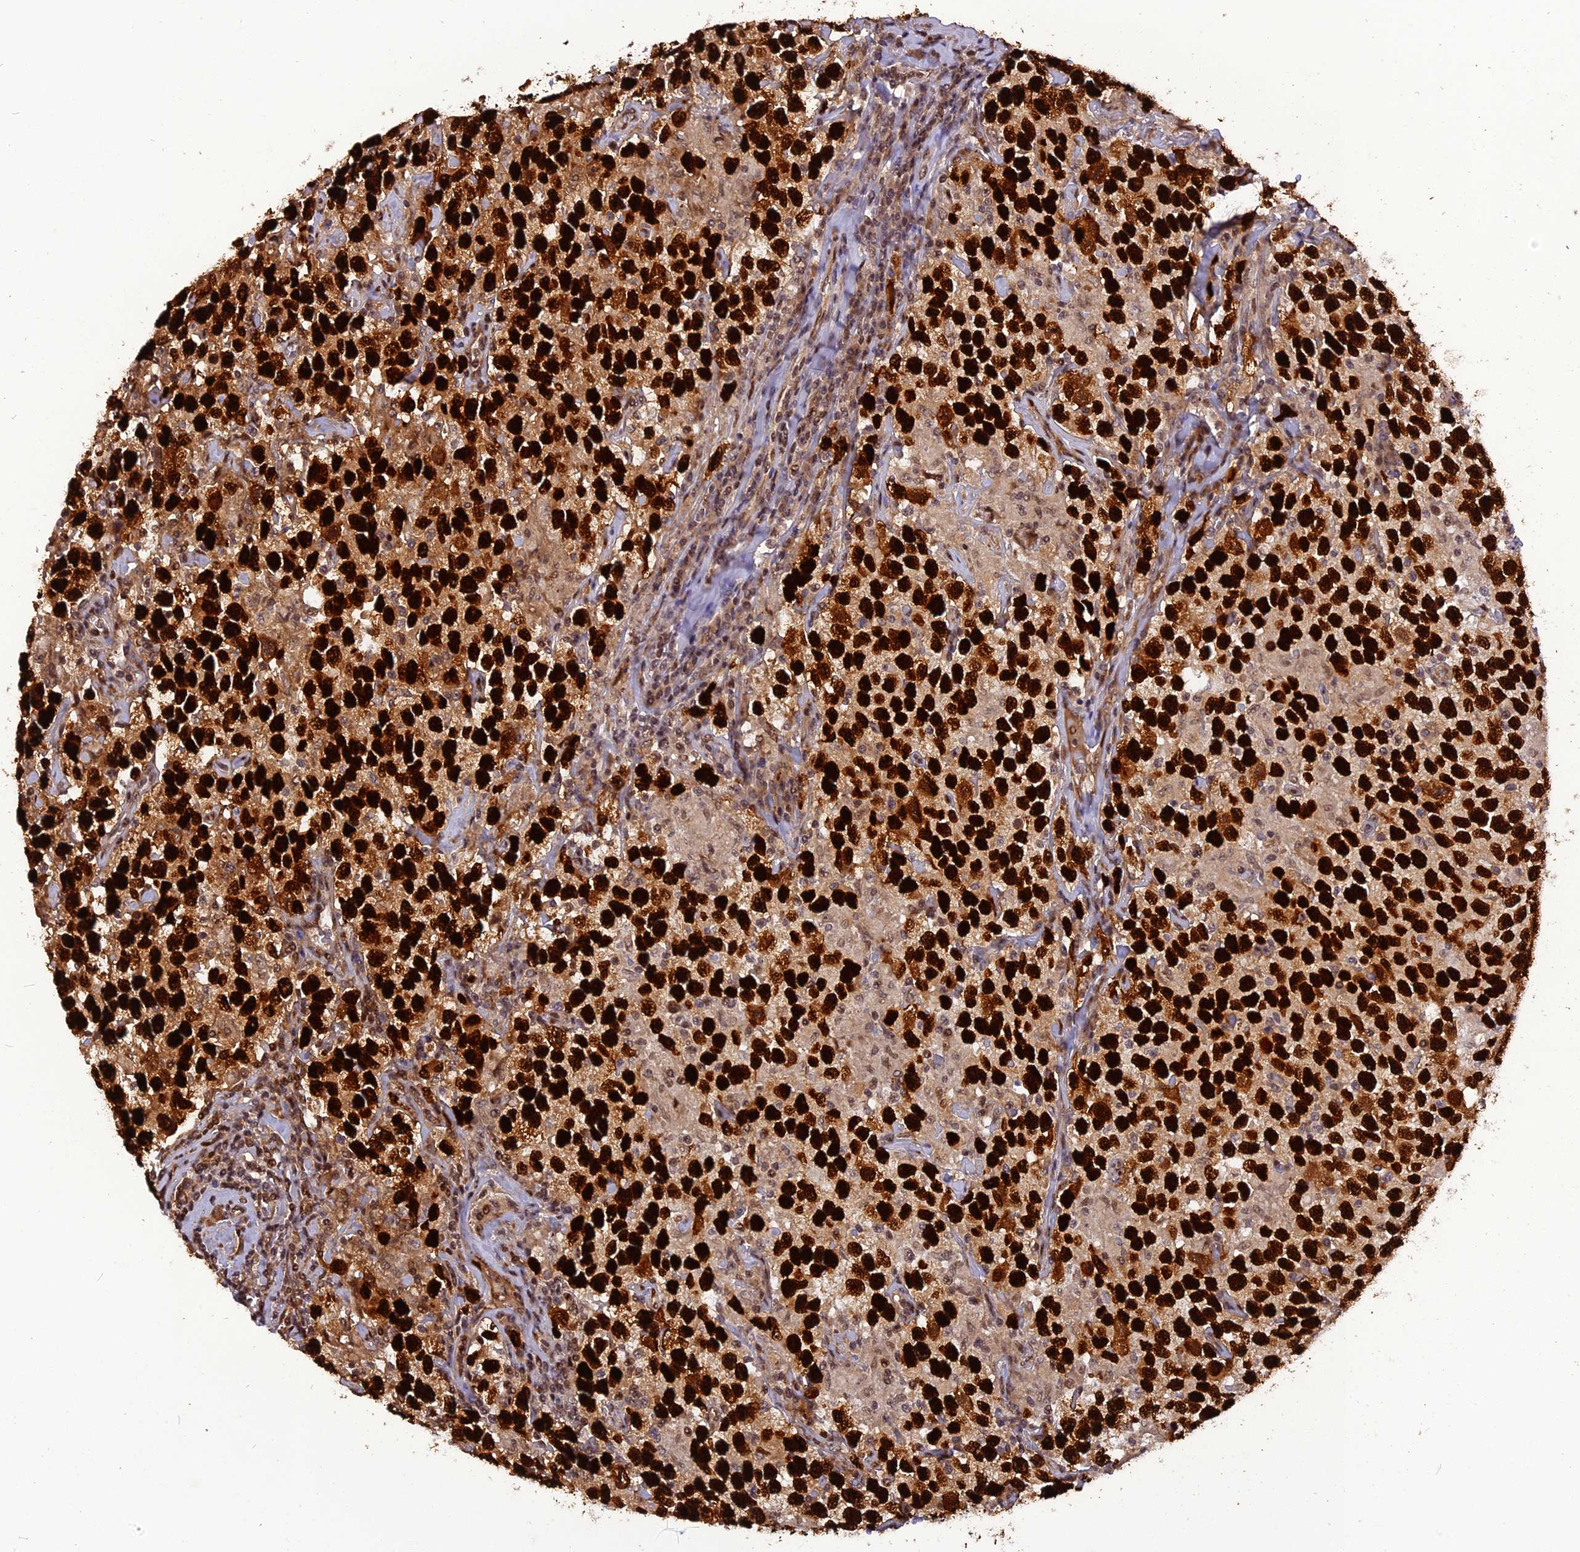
{"staining": {"intensity": "strong", "quantity": ">75%", "location": "nuclear"}, "tissue": "testis cancer", "cell_type": "Tumor cells", "image_type": "cancer", "snomed": [{"axis": "morphology", "description": "Seminoma, NOS"}, {"axis": "topography", "description": "Testis"}], "caption": "Protein staining exhibits strong nuclear positivity in about >75% of tumor cells in testis cancer (seminoma). (DAB (3,3'-diaminobenzidine) = brown stain, brightfield microscopy at high magnification).", "gene": "MICALL1", "patient": {"sex": "male", "age": 41}}